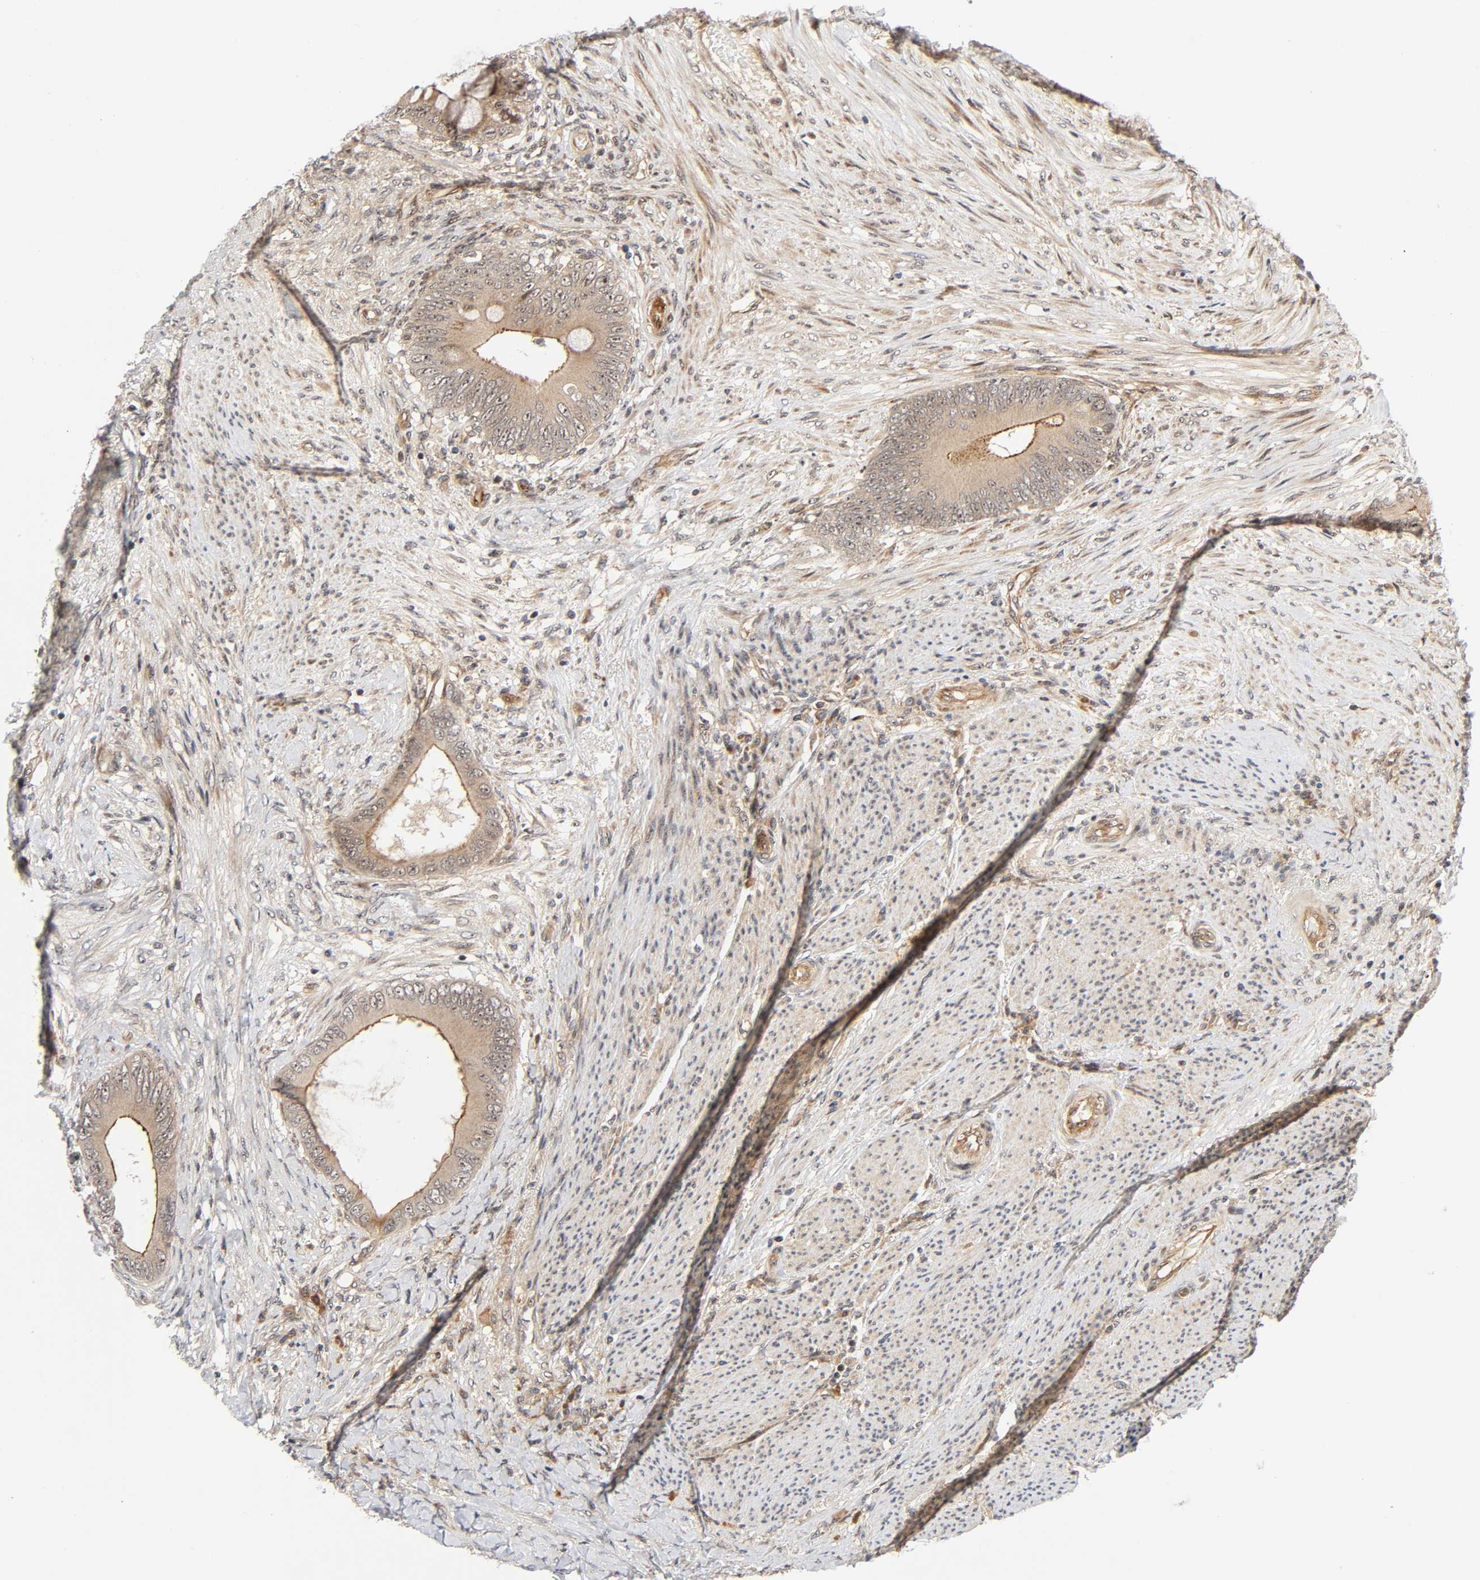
{"staining": {"intensity": "weak", "quantity": ">75%", "location": "cytoplasmic/membranous"}, "tissue": "colorectal cancer", "cell_type": "Tumor cells", "image_type": "cancer", "snomed": [{"axis": "morphology", "description": "Normal tissue, NOS"}, {"axis": "morphology", "description": "Adenocarcinoma, NOS"}, {"axis": "topography", "description": "Rectum"}, {"axis": "topography", "description": "Peripheral nerve tissue"}], "caption": "Protein analysis of colorectal cancer tissue reveals weak cytoplasmic/membranous expression in approximately >75% of tumor cells.", "gene": "IQCJ-SCHIP1", "patient": {"sex": "female", "age": 77}}